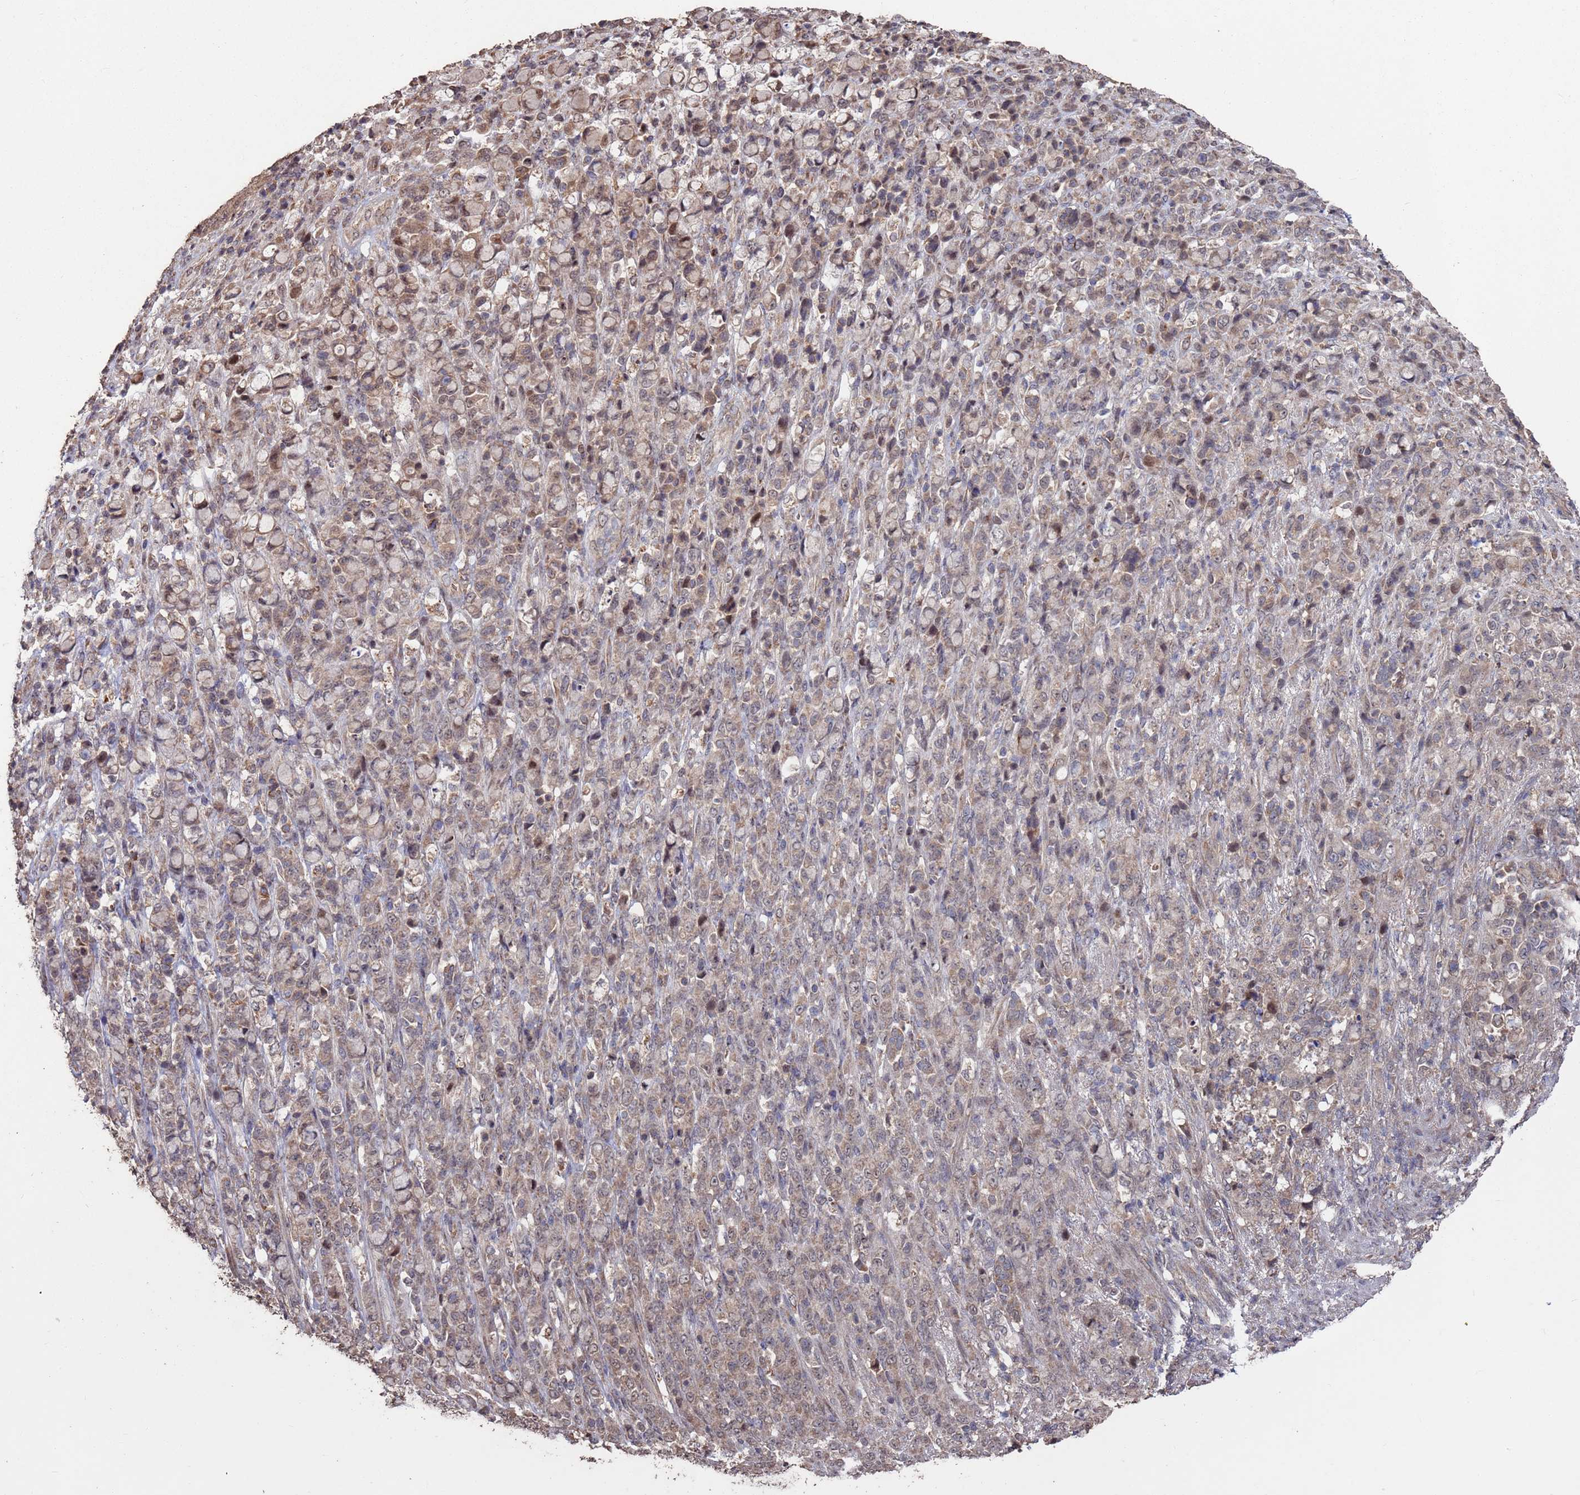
{"staining": {"intensity": "moderate", "quantity": "<25%", "location": "cytoplasmic/membranous,nuclear"}, "tissue": "stomach cancer", "cell_type": "Tumor cells", "image_type": "cancer", "snomed": [{"axis": "morphology", "description": "Normal tissue, NOS"}, {"axis": "morphology", "description": "Adenocarcinoma, NOS"}, {"axis": "topography", "description": "Stomach"}], "caption": "High-power microscopy captured an immunohistochemistry (IHC) image of stomach cancer, revealing moderate cytoplasmic/membranous and nuclear positivity in about <25% of tumor cells.", "gene": "PRR7", "patient": {"sex": "female", "age": 79}}